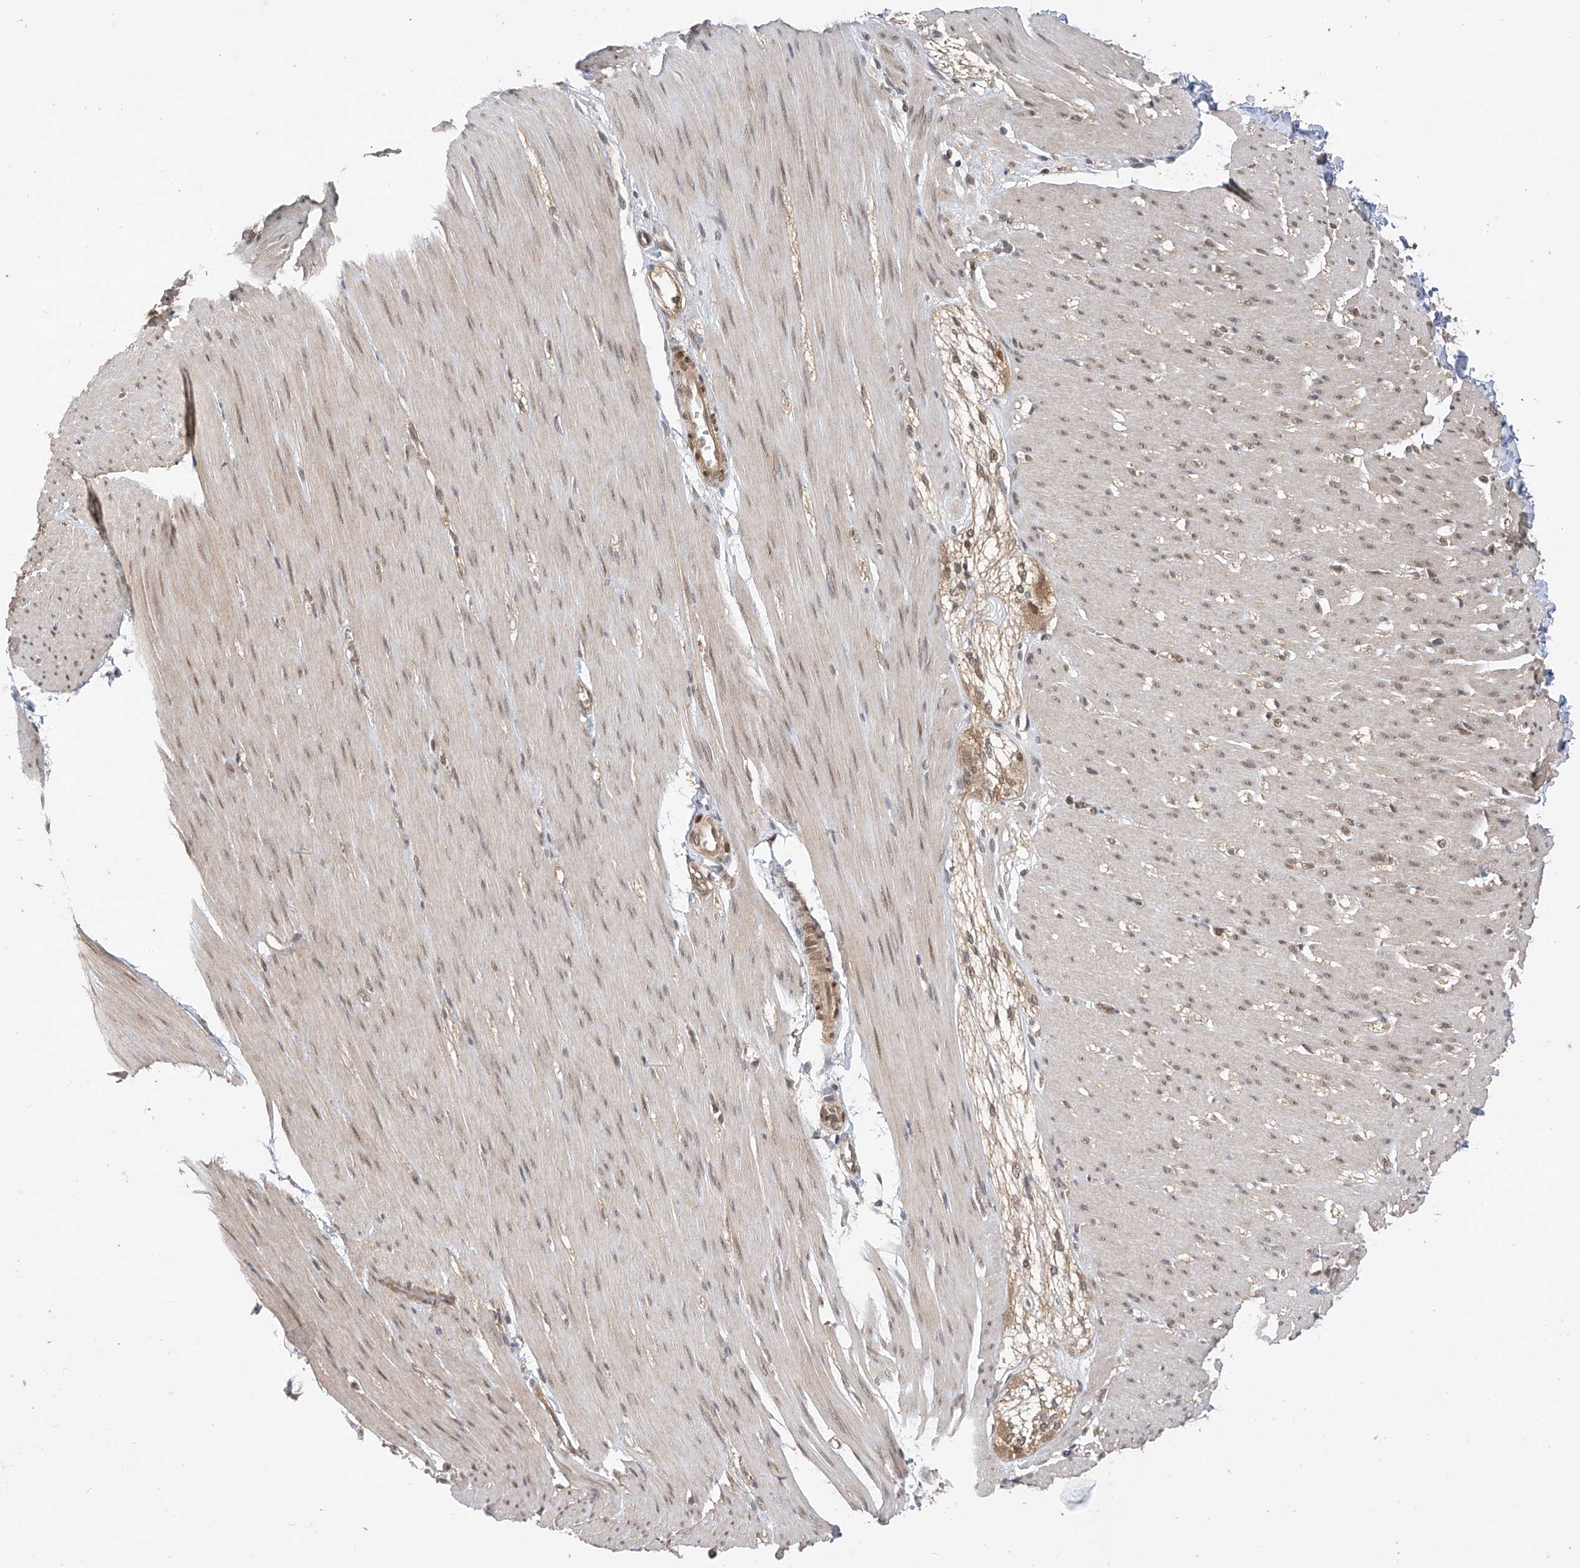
{"staining": {"intensity": "weak", "quantity": "25%-75%", "location": "nuclear"}, "tissue": "smooth muscle", "cell_type": "Smooth muscle cells", "image_type": "normal", "snomed": [{"axis": "morphology", "description": "Normal tissue, NOS"}, {"axis": "morphology", "description": "Adenocarcinoma, NOS"}, {"axis": "topography", "description": "Colon"}, {"axis": "topography", "description": "Peripheral nerve tissue"}], "caption": "Smooth muscle cells demonstrate low levels of weak nuclear expression in approximately 25%-75% of cells in benign human smooth muscle.", "gene": "MRTFA", "patient": {"sex": "male", "age": 14}}